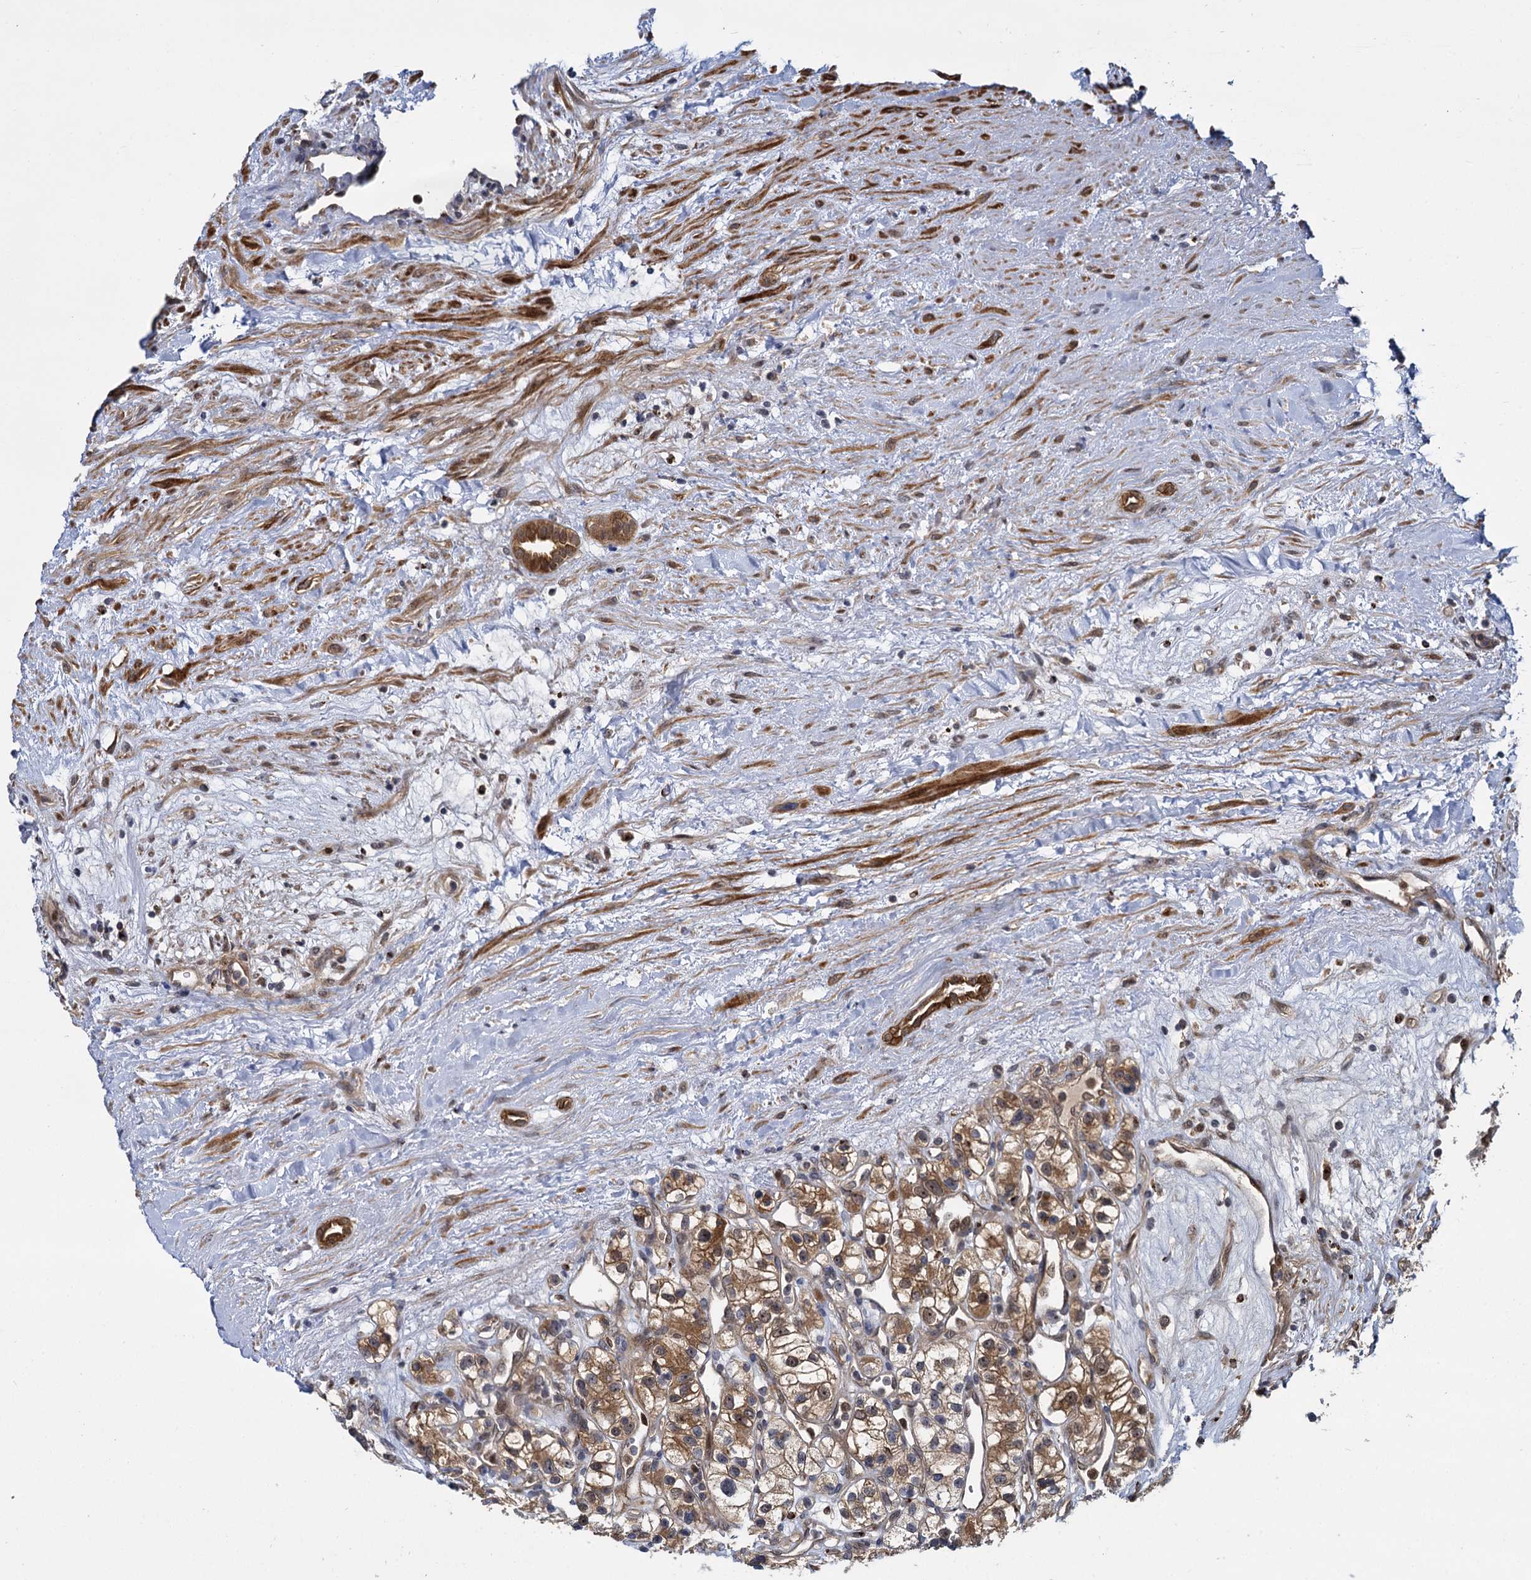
{"staining": {"intensity": "moderate", "quantity": "25%-75%", "location": "cytoplasmic/membranous"}, "tissue": "renal cancer", "cell_type": "Tumor cells", "image_type": "cancer", "snomed": [{"axis": "morphology", "description": "Adenocarcinoma, NOS"}, {"axis": "topography", "description": "Kidney"}], "caption": "Immunohistochemistry (DAB) staining of human renal cancer exhibits moderate cytoplasmic/membranous protein positivity in approximately 25%-75% of tumor cells.", "gene": "GAL3ST4", "patient": {"sex": "female", "age": 57}}